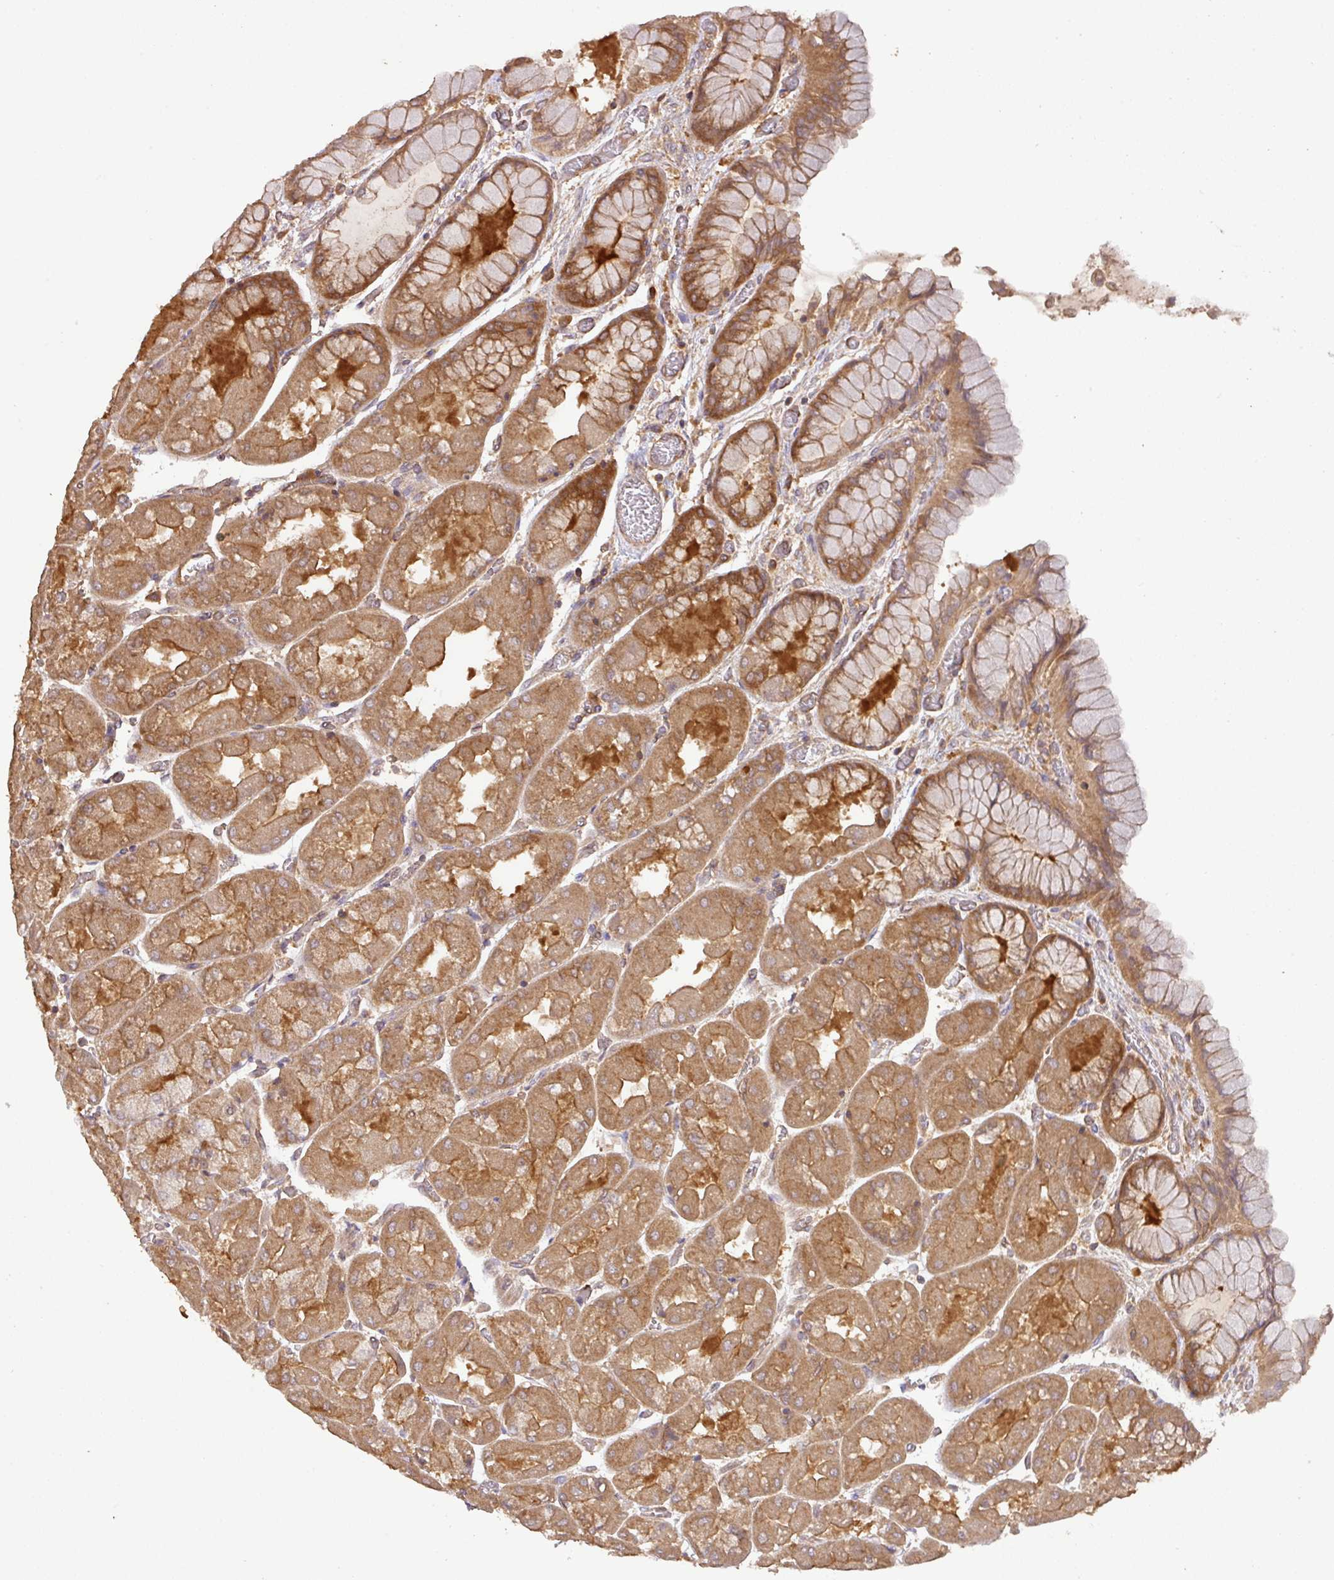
{"staining": {"intensity": "strong", "quantity": ">75%", "location": "cytoplasmic/membranous"}, "tissue": "stomach", "cell_type": "Glandular cells", "image_type": "normal", "snomed": [{"axis": "morphology", "description": "Normal tissue, NOS"}, {"axis": "topography", "description": "Stomach"}], "caption": "Immunohistochemical staining of normal human stomach shows >75% levels of strong cytoplasmic/membranous protein staining in about >75% of glandular cells.", "gene": "GSPT1", "patient": {"sex": "female", "age": 61}}